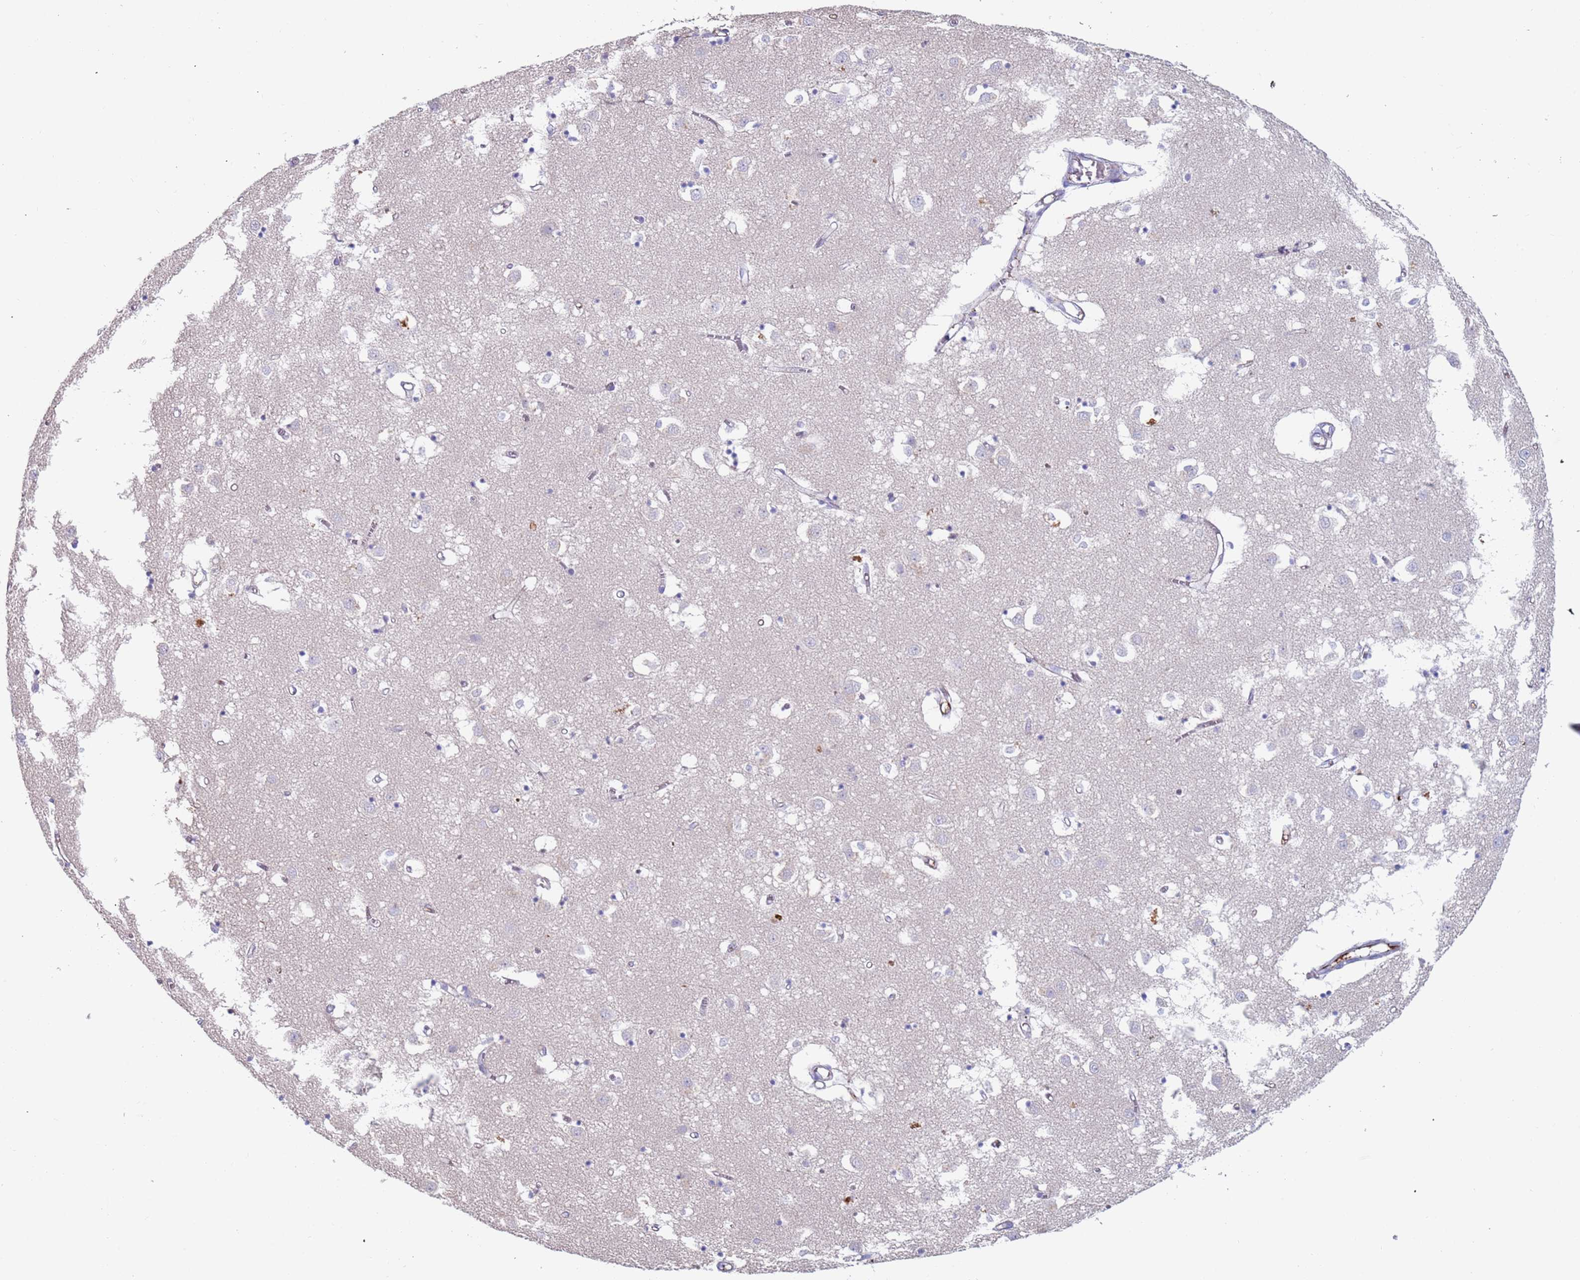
{"staining": {"intensity": "negative", "quantity": "none", "location": "none"}, "tissue": "caudate", "cell_type": "Glial cells", "image_type": "normal", "snomed": [{"axis": "morphology", "description": "Normal tissue, NOS"}, {"axis": "topography", "description": "Lateral ventricle wall"}], "caption": "DAB (3,3'-diaminobenzidine) immunohistochemical staining of unremarkable caudate reveals no significant expression in glial cells.", "gene": "CYSLTR2", "patient": {"sex": "male", "age": 70}}